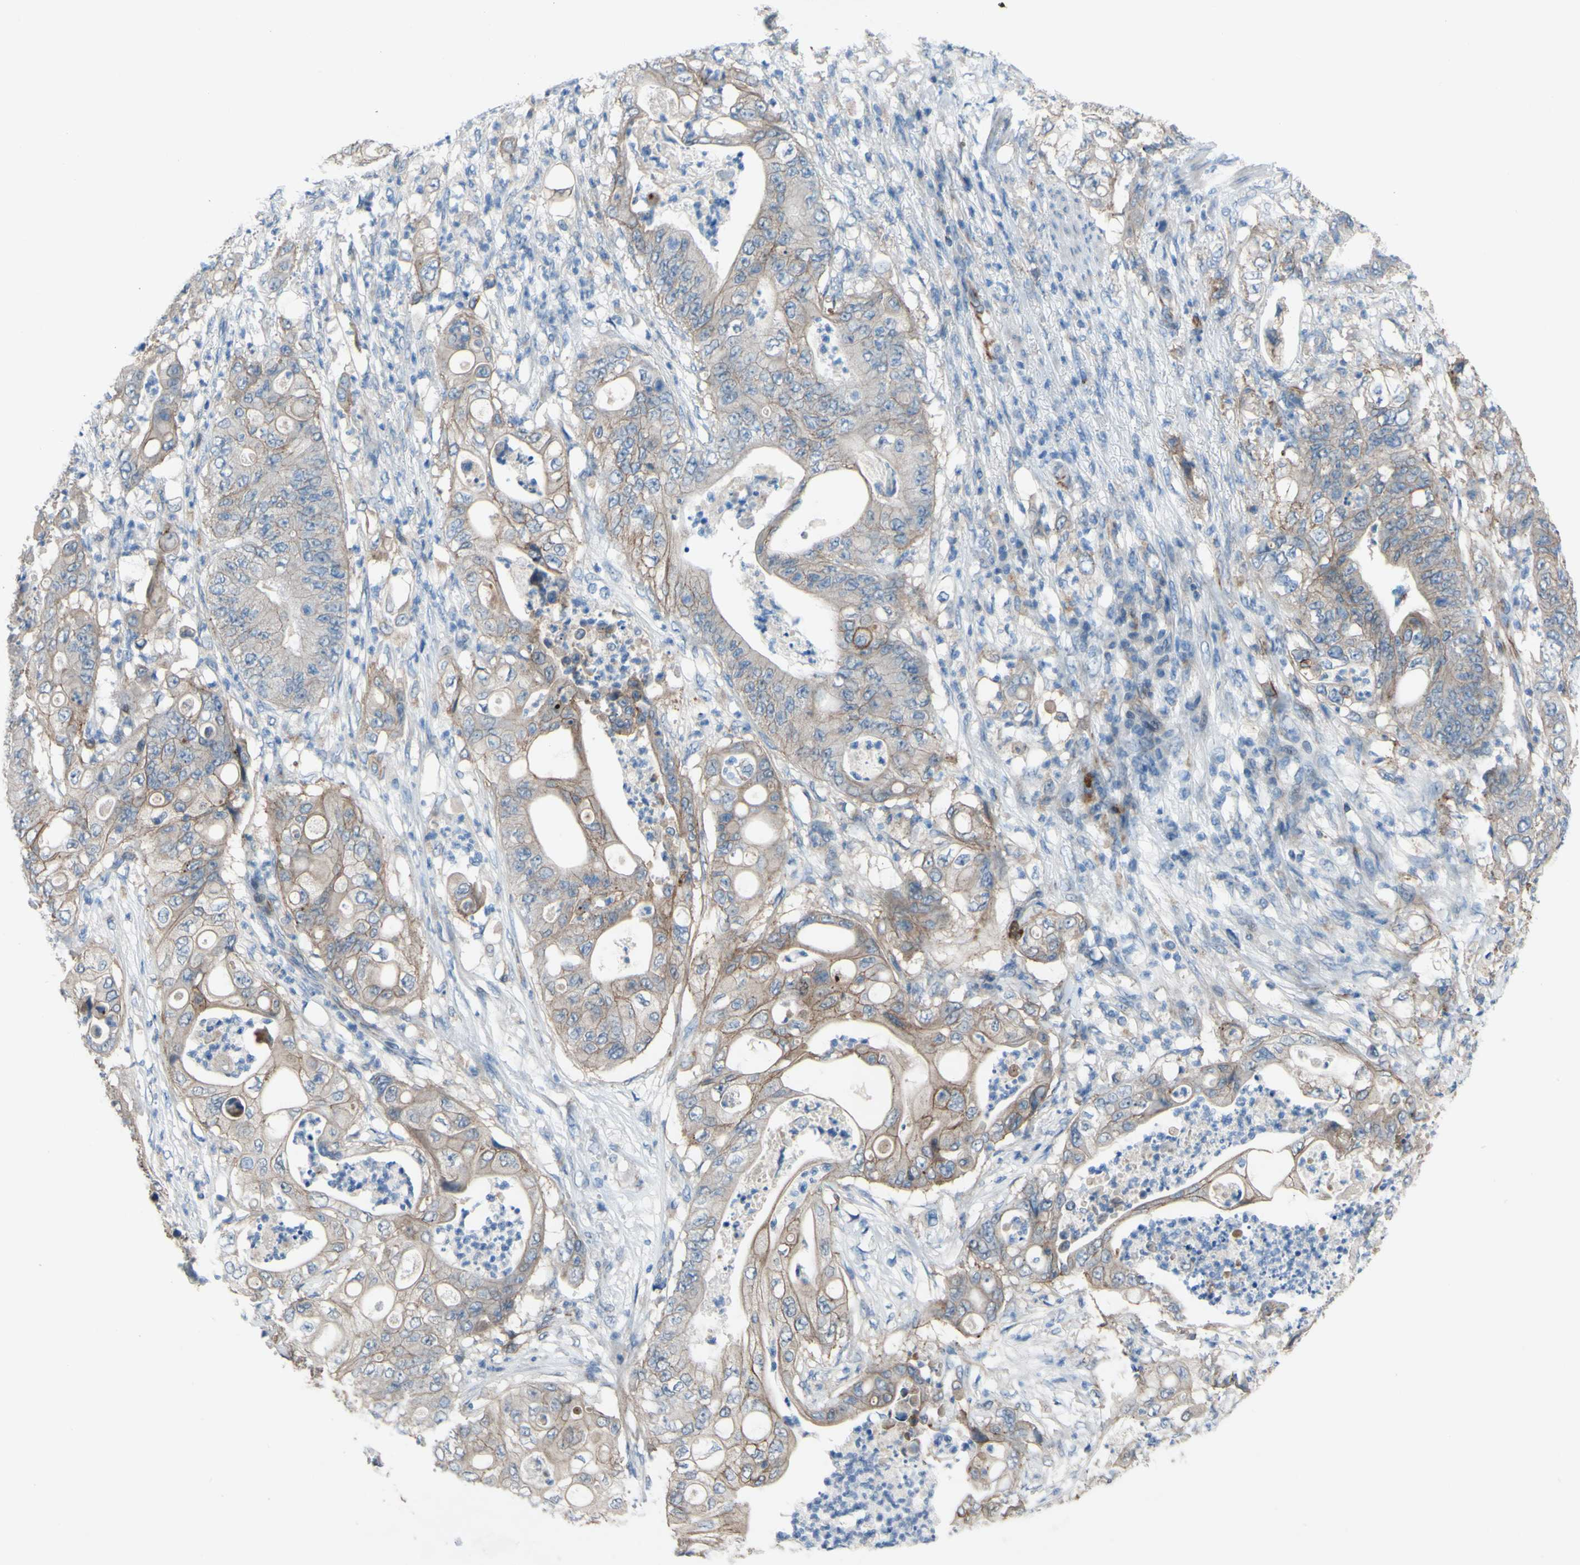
{"staining": {"intensity": "moderate", "quantity": "25%-75%", "location": "cytoplasmic/membranous"}, "tissue": "stomach cancer", "cell_type": "Tumor cells", "image_type": "cancer", "snomed": [{"axis": "morphology", "description": "Adenocarcinoma, NOS"}, {"axis": "topography", "description": "Stomach"}], "caption": "A high-resolution histopathology image shows immunohistochemistry staining of stomach cancer (adenocarcinoma), which exhibits moderate cytoplasmic/membranous positivity in approximately 25%-75% of tumor cells. (brown staining indicates protein expression, while blue staining denotes nuclei).", "gene": "CDCP1", "patient": {"sex": "female", "age": 73}}